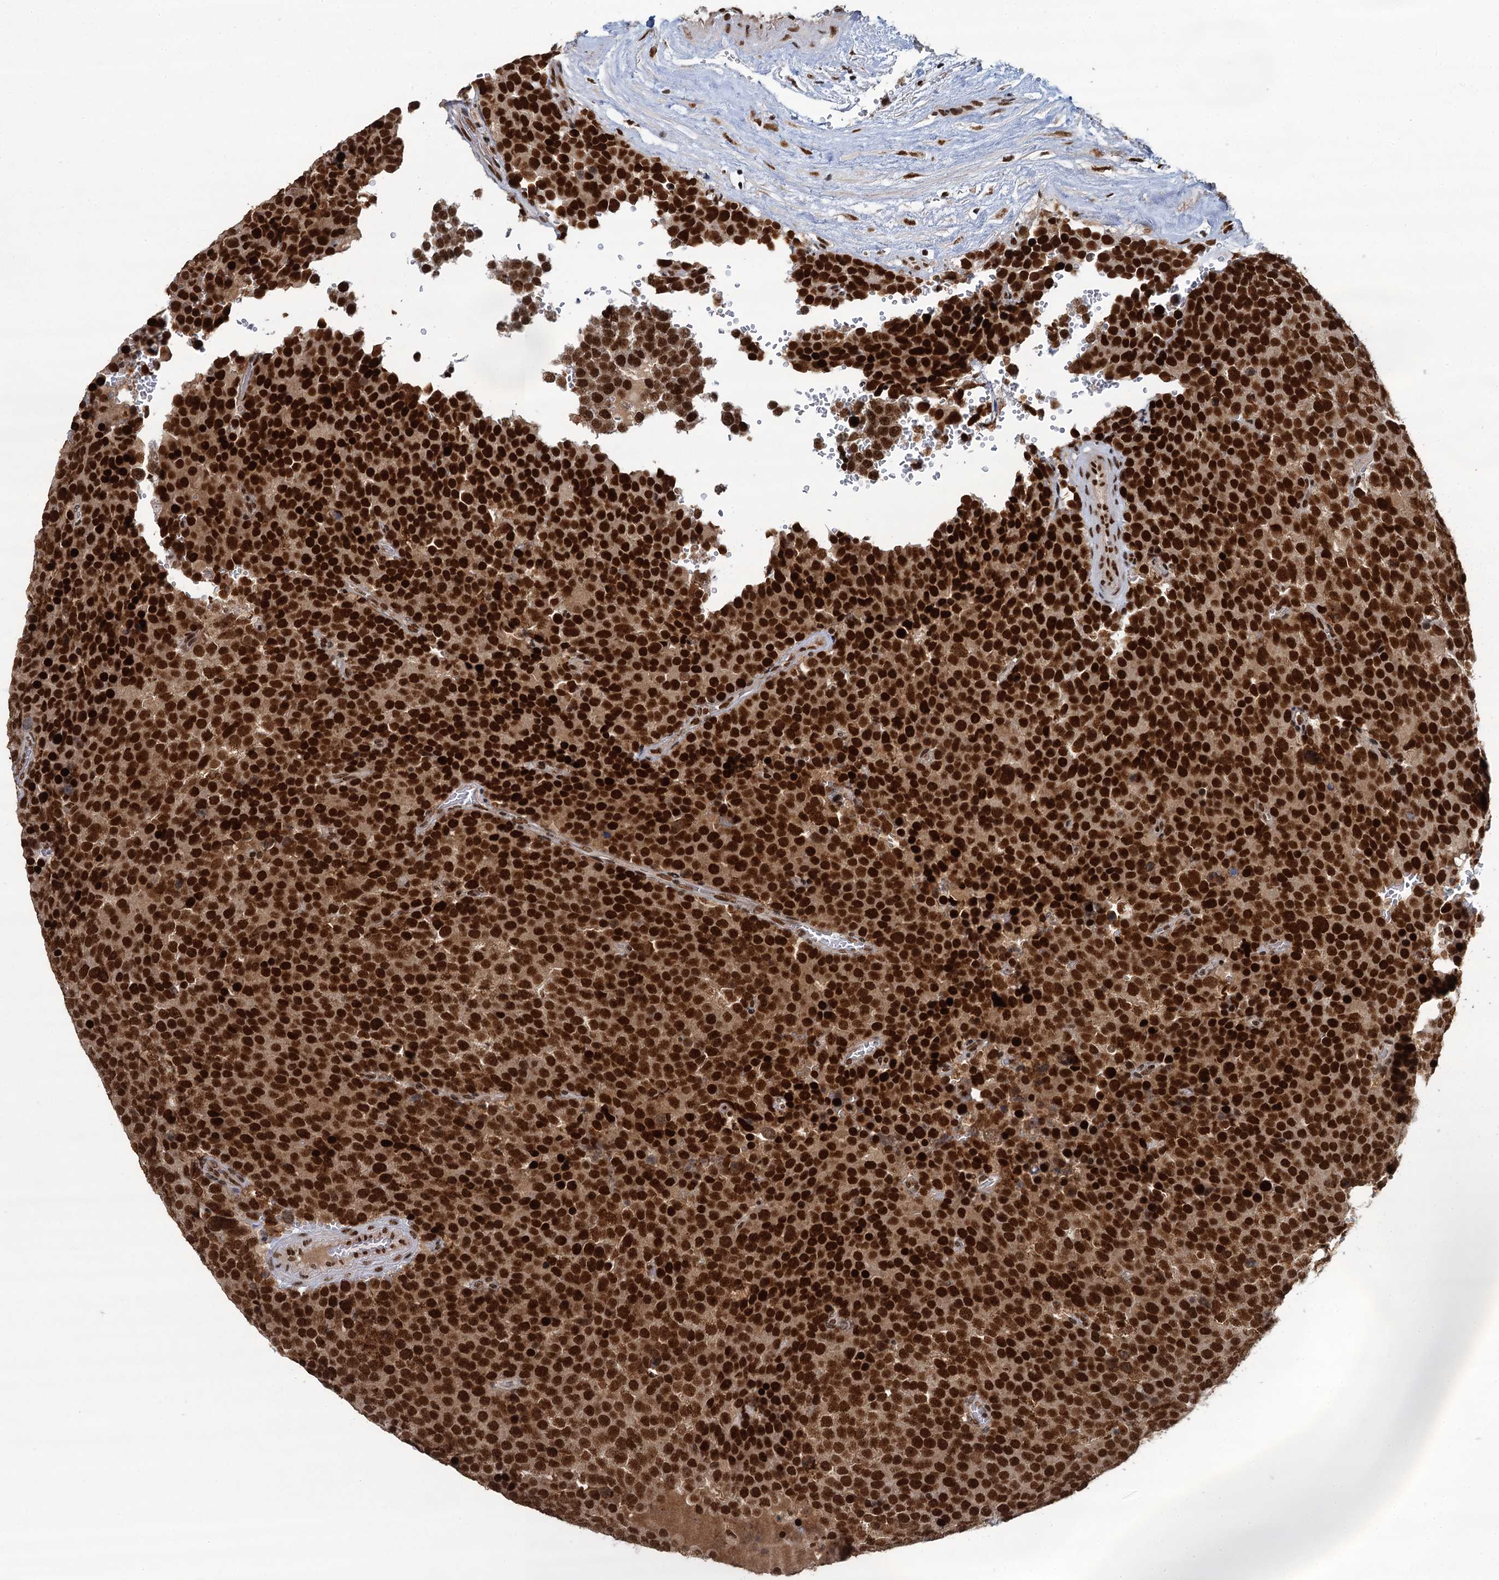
{"staining": {"intensity": "strong", "quantity": ">75%", "location": "nuclear"}, "tissue": "testis cancer", "cell_type": "Tumor cells", "image_type": "cancer", "snomed": [{"axis": "morphology", "description": "Seminoma, NOS"}, {"axis": "topography", "description": "Testis"}], "caption": "A high amount of strong nuclear expression is identified in about >75% of tumor cells in seminoma (testis) tissue.", "gene": "PPHLN1", "patient": {"sex": "male", "age": 71}}